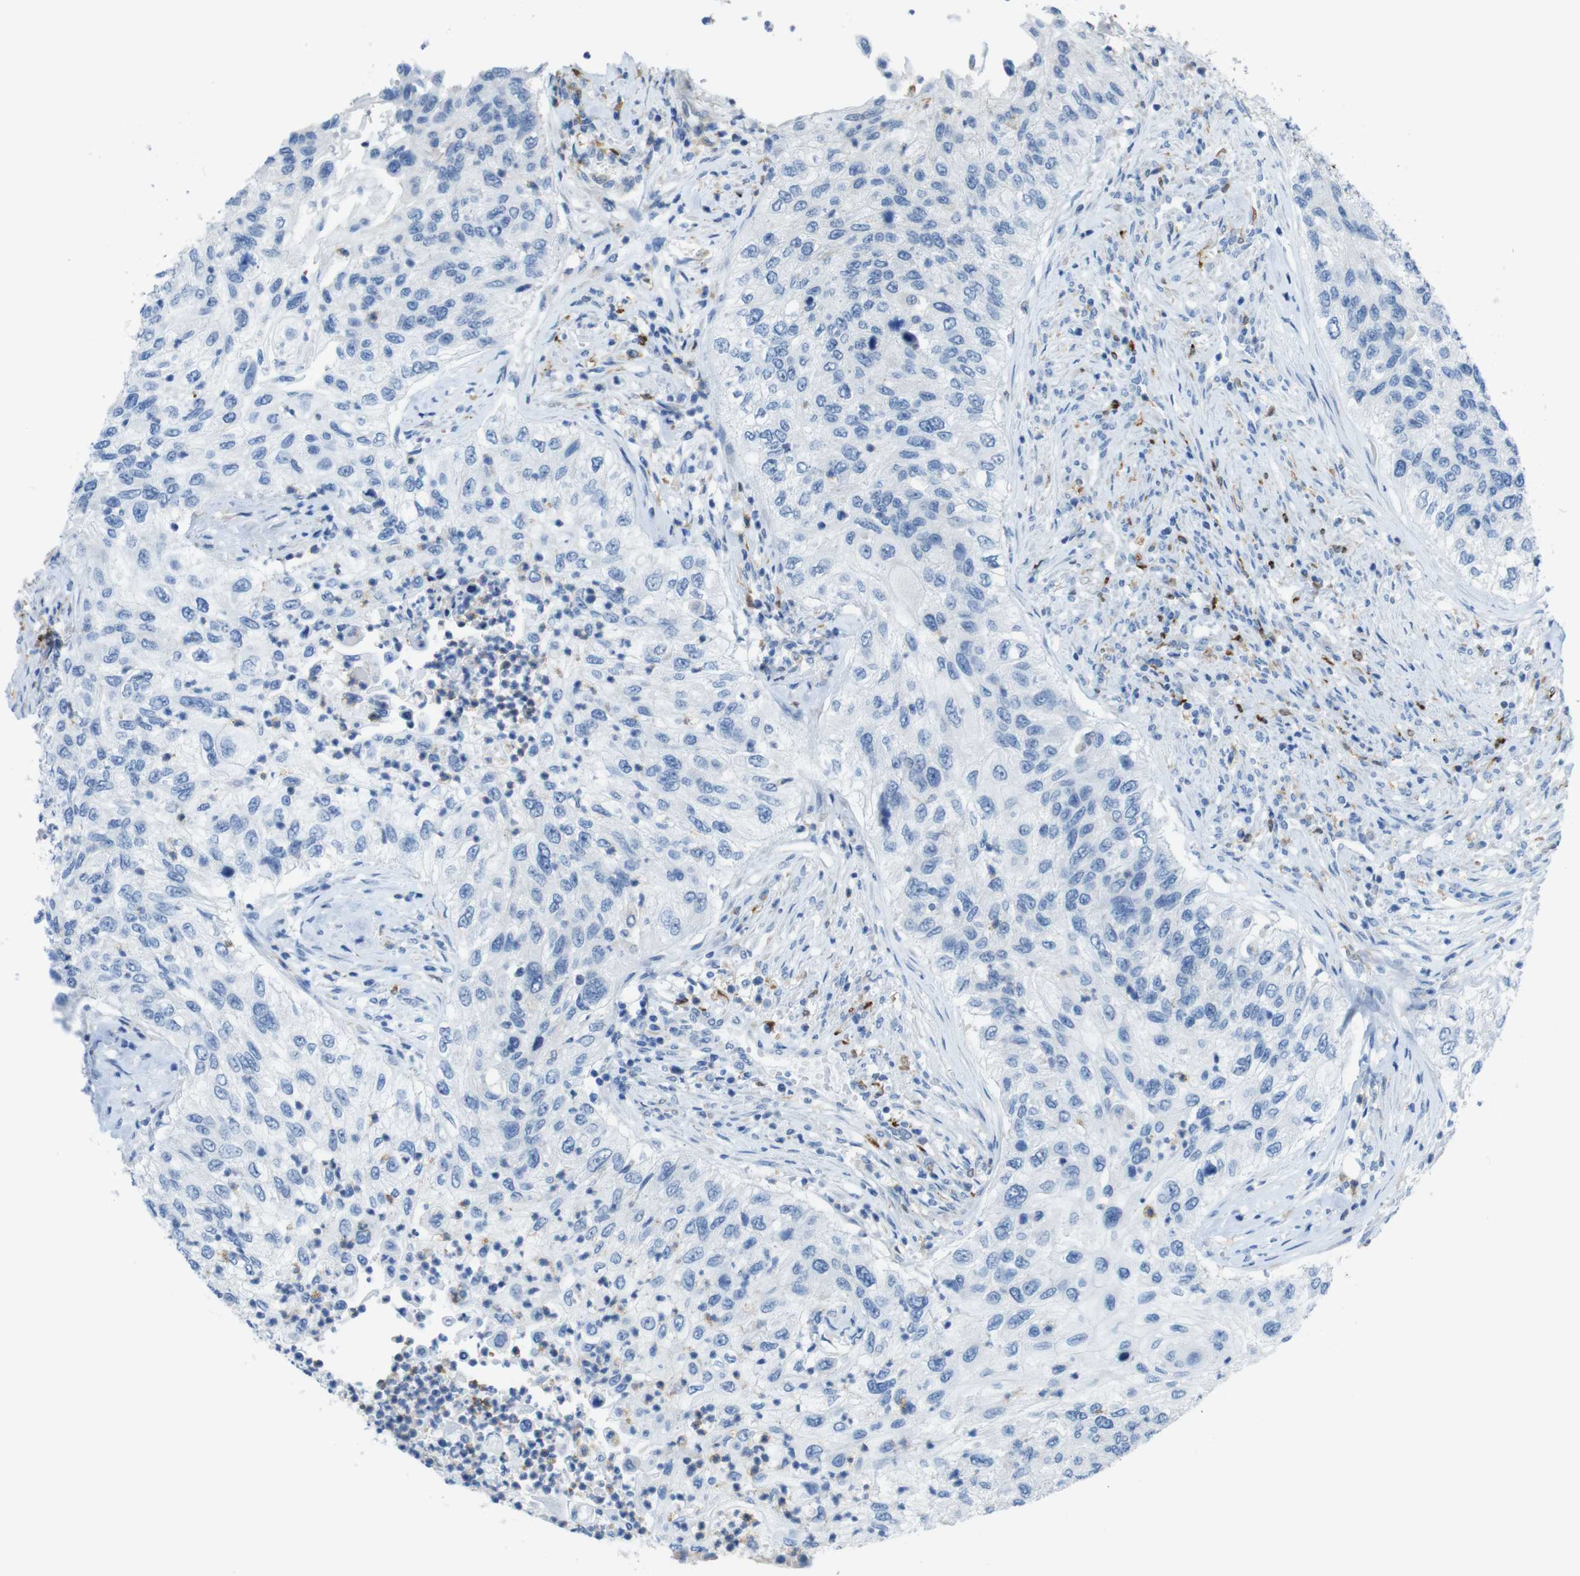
{"staining": {"intensity": "negative", "quantity": "none", "location": "none"}, "tissue": "urothelial cancer", "cell_type": "Tumor cells", "image_type": "cancer", "snomed": [{"axis": "morphology", "description": "Urothelial carcinoma, High grade"}, {"axis": "topography", "description": "Urinary bladder"}], "caption": "Tumor cells are negative for protein expression in human urothelial cancer.", "gene": "CLMN", "patient": {"sex": "female", "age": 60}}